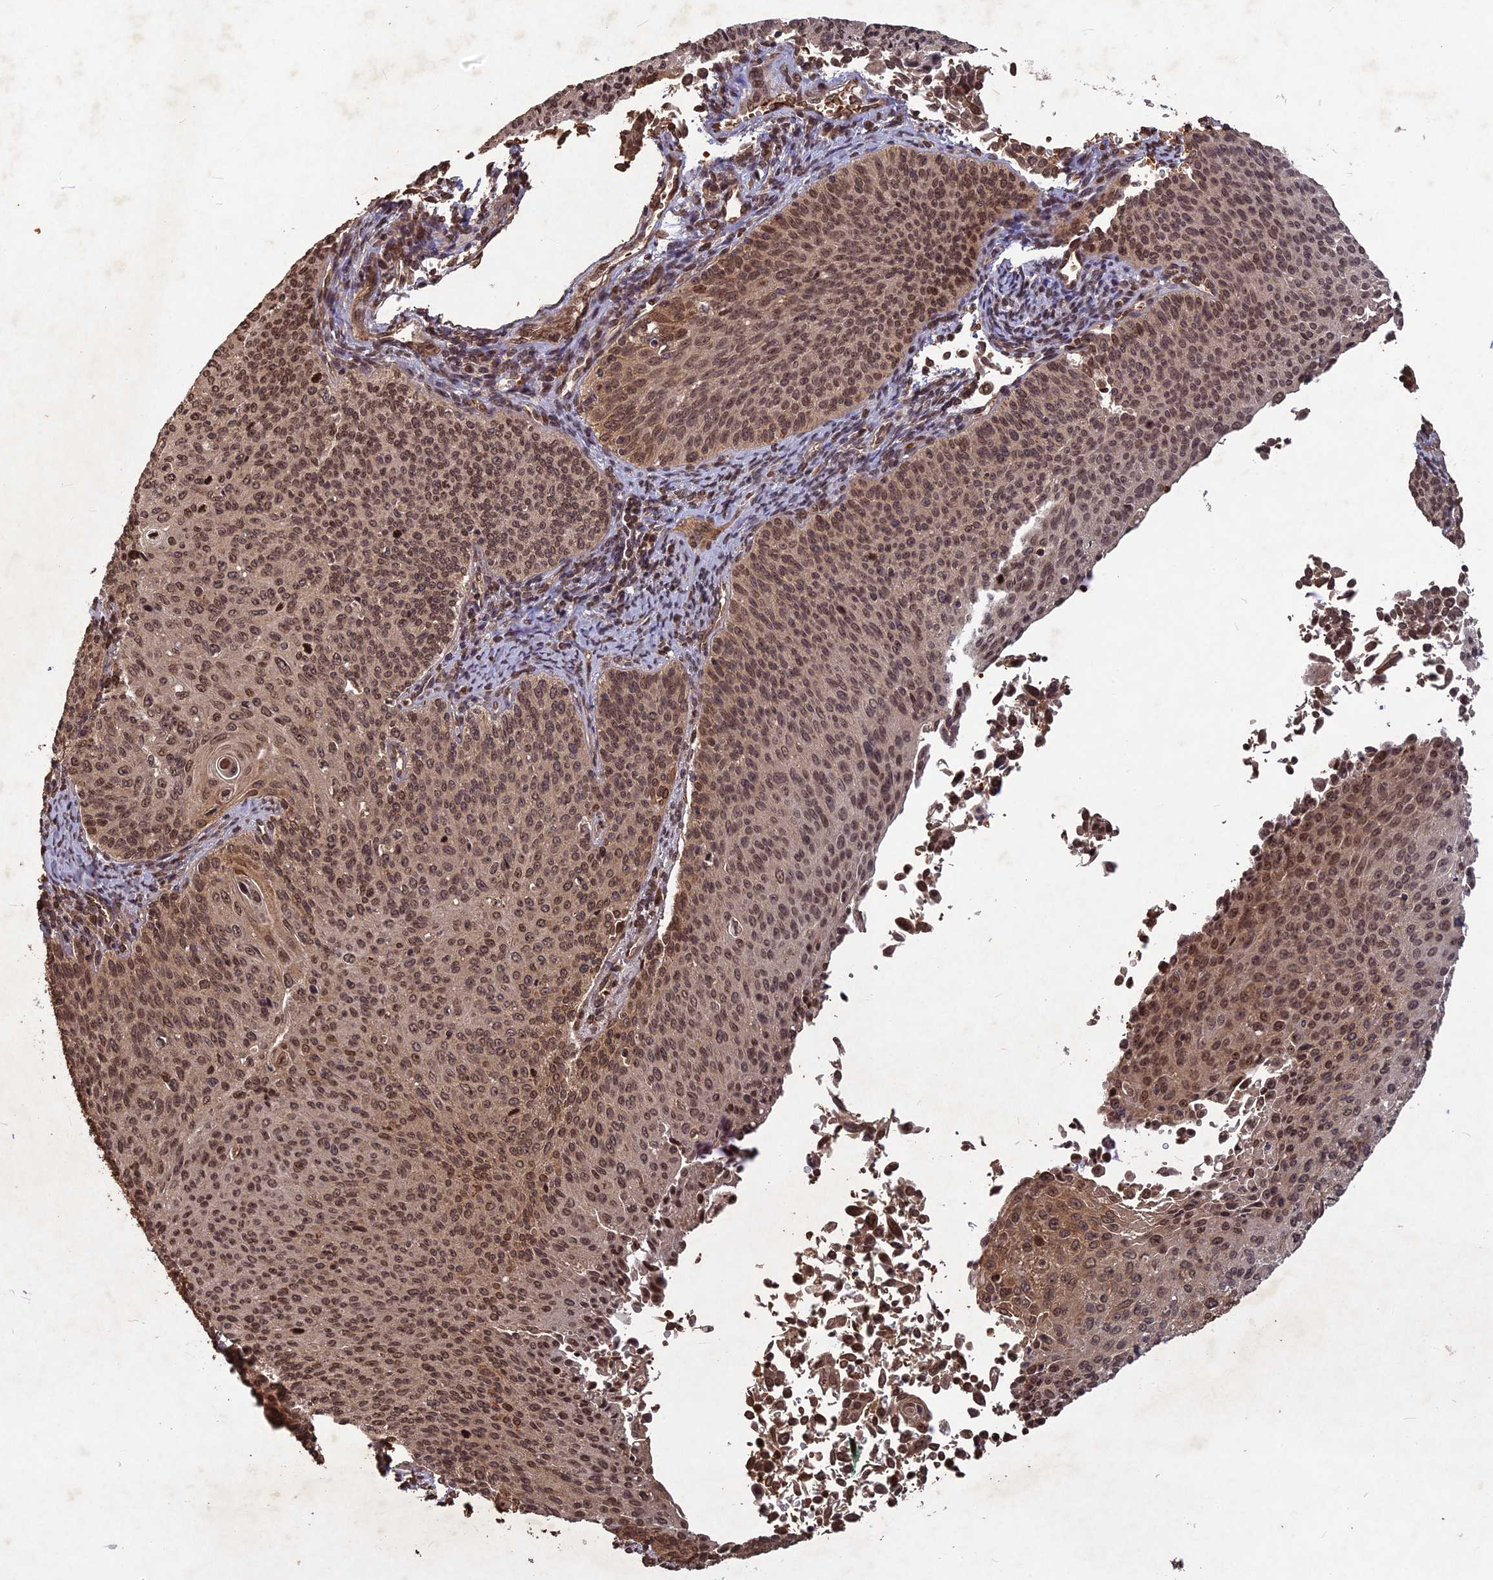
{"staining": {"intensity": "moderate", "quantity": ">75%", "location": "cytoplasmic/membranous,nuclear"}, "tissue": "cervical cancer", "cell_type": "Tumor cells", "image_type": "cancer", "snomed": [{"axis": "morphology", "description": "Squamous cell carcinoma, NOS"}, {"axis": "topography", "description": "Cervix"}], "caption": "IHC photomicrograph of neoplastic tissue: human cervical squamous cell carcinoma stained using immunohistochemistry demonstrates medium levels of moderate protein expression localized specifically in the cytoplasmic/membranous and nuclear of tumor cells, appearing as a cytoplasmic/membranous and nuclear brown color.", "gene": "SRMS", "patient": {"sex": "female", "age": 55}}